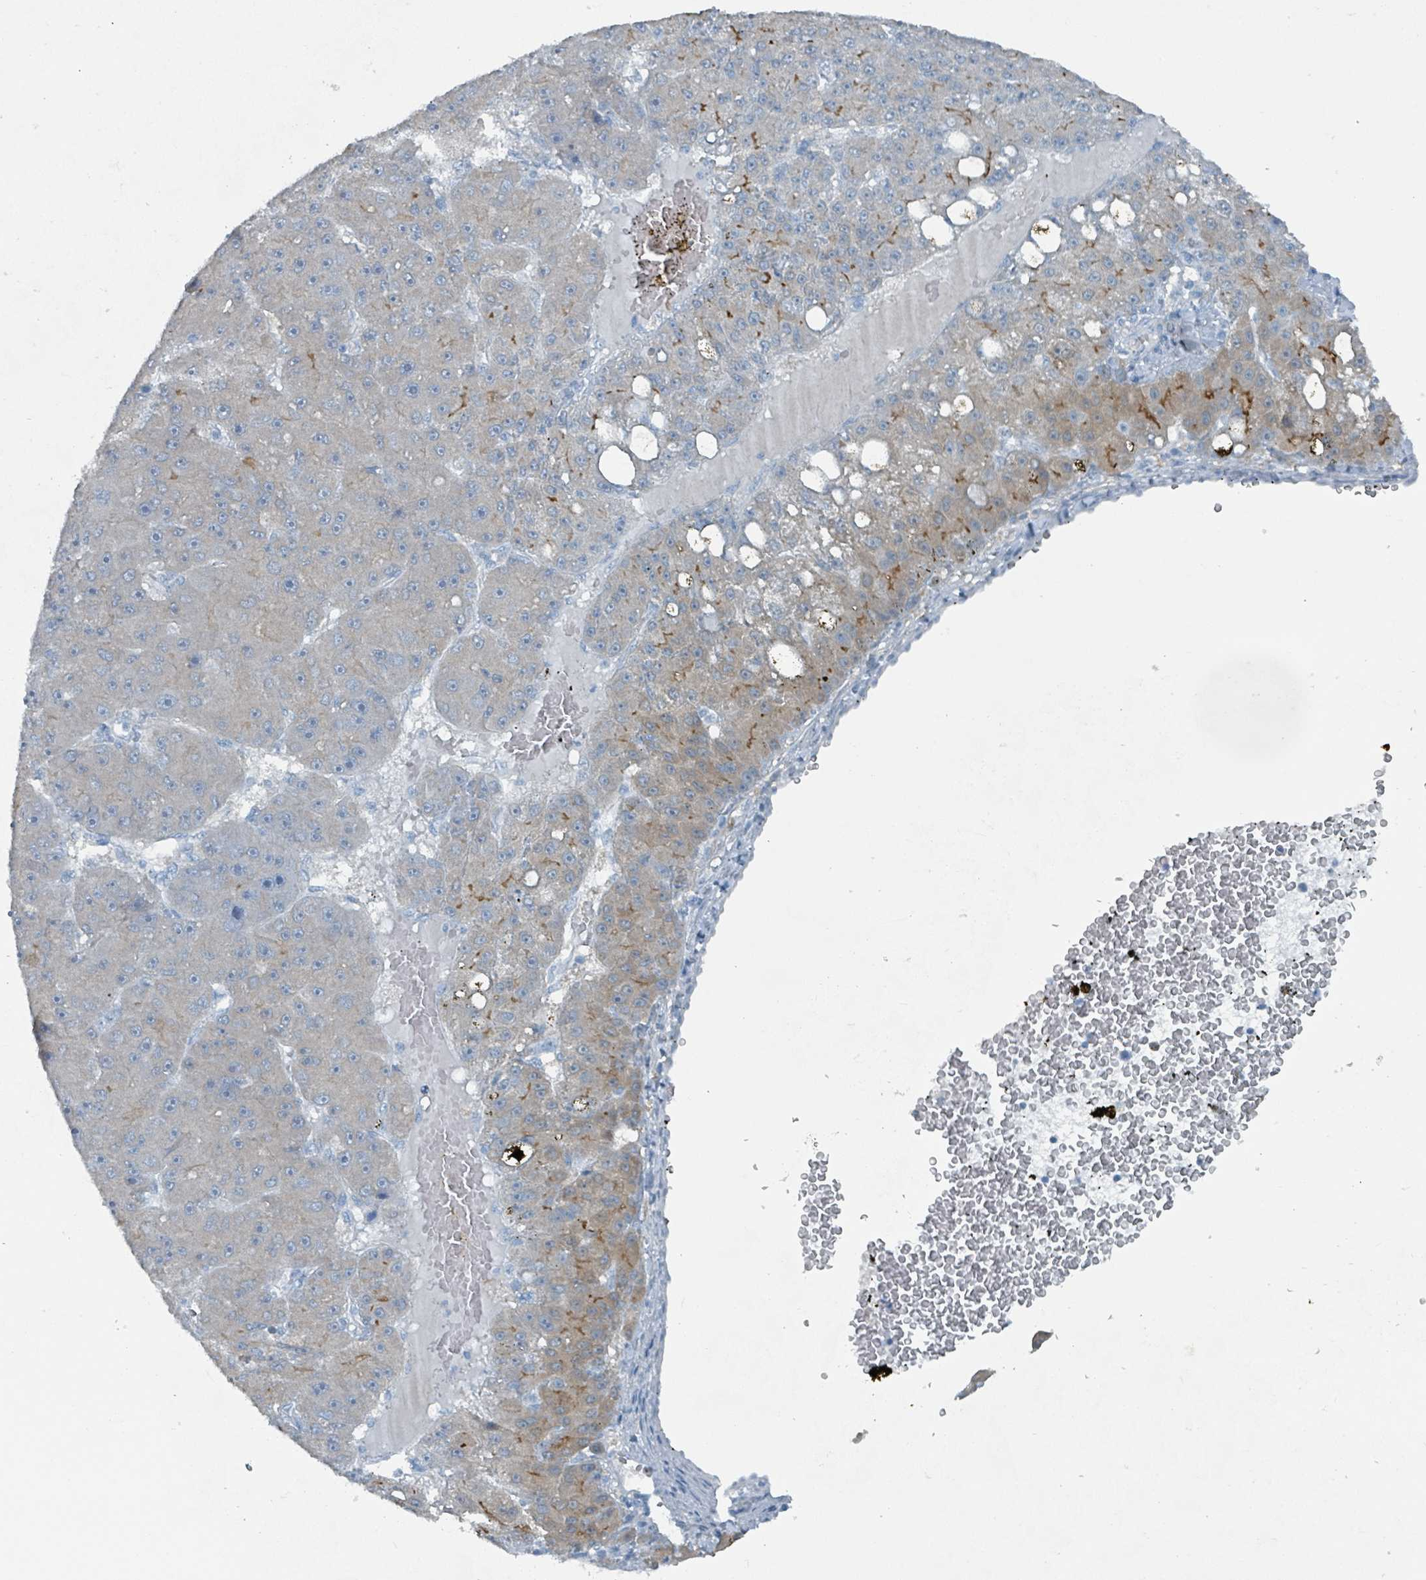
{"staining": {"intensity": "moderate", "quantity": "<25%", "location": "cytoplasmic/membranous"}, "tissue": "liver cancer", "cell_type": "Tumor cells", "image_type": "cancer", "snomed": [{"axis": "morphology", "description": "Carcinoma, Hepatocellular, NOS"}, {"axis": "topography", "description": "Liver"}], "caption": "Tumor cells display moderate cytoplasmic/membranous positivity in about <25% of cells in liver cancer.", "gene": "GAMT", "patient": {"sex": "male", "age": 67}}